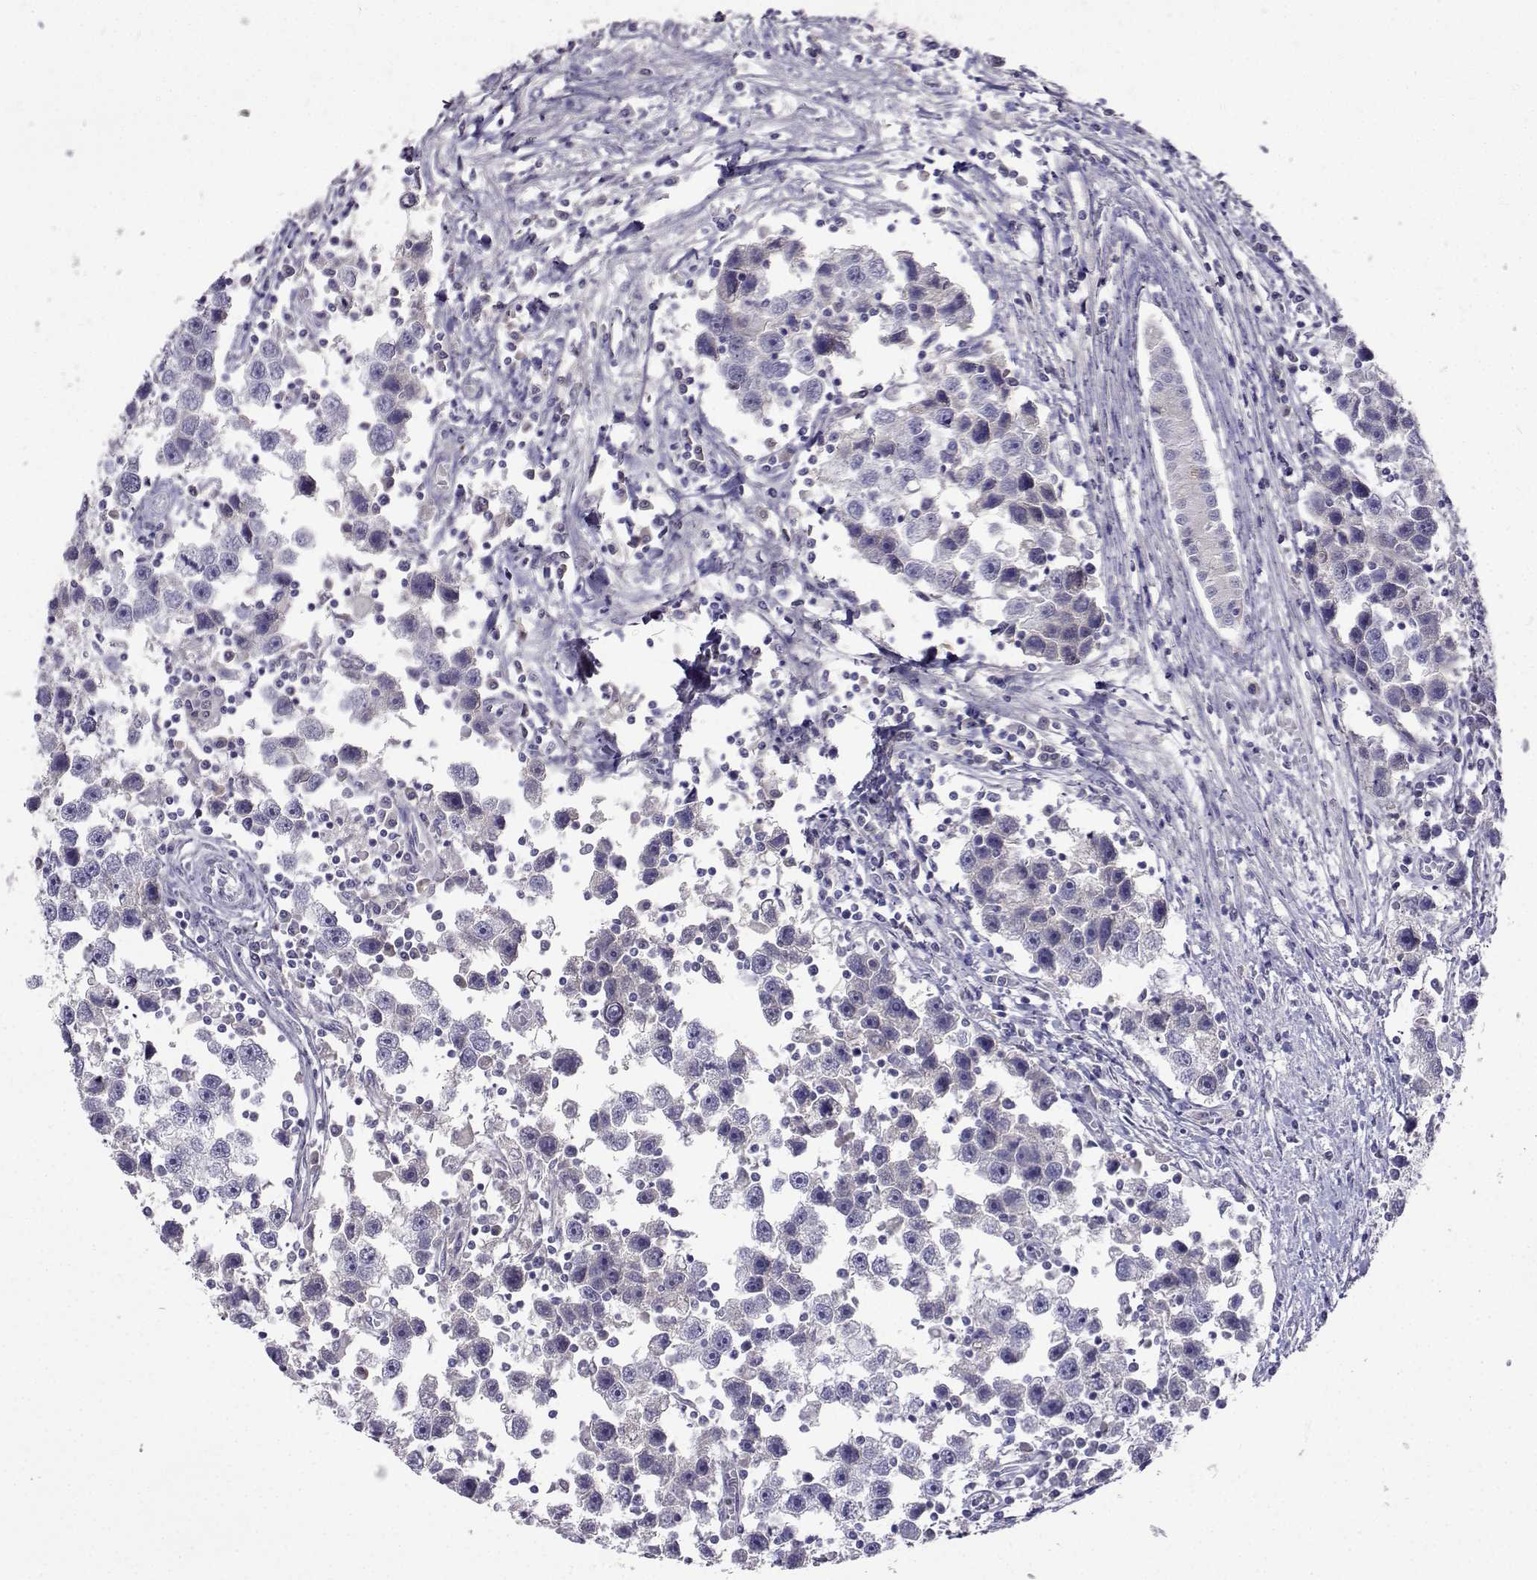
{"staining": {"intensity": "negative", "quantity": "none", "location": "none"}, "tissue": "testis cancer", "cell_type": "Tumor cells", "image_type": "cancer", "snomed": [{"axis": "morphology", "description": "Seminoma, NOS"}, {"axis": "topography", "description": "Testis"}], "caption": "IHC of human testis cancer reveals no positivity in tumor cells.", "gene": "CFAP44", "patient": {"sex": "male", "age": 30}}